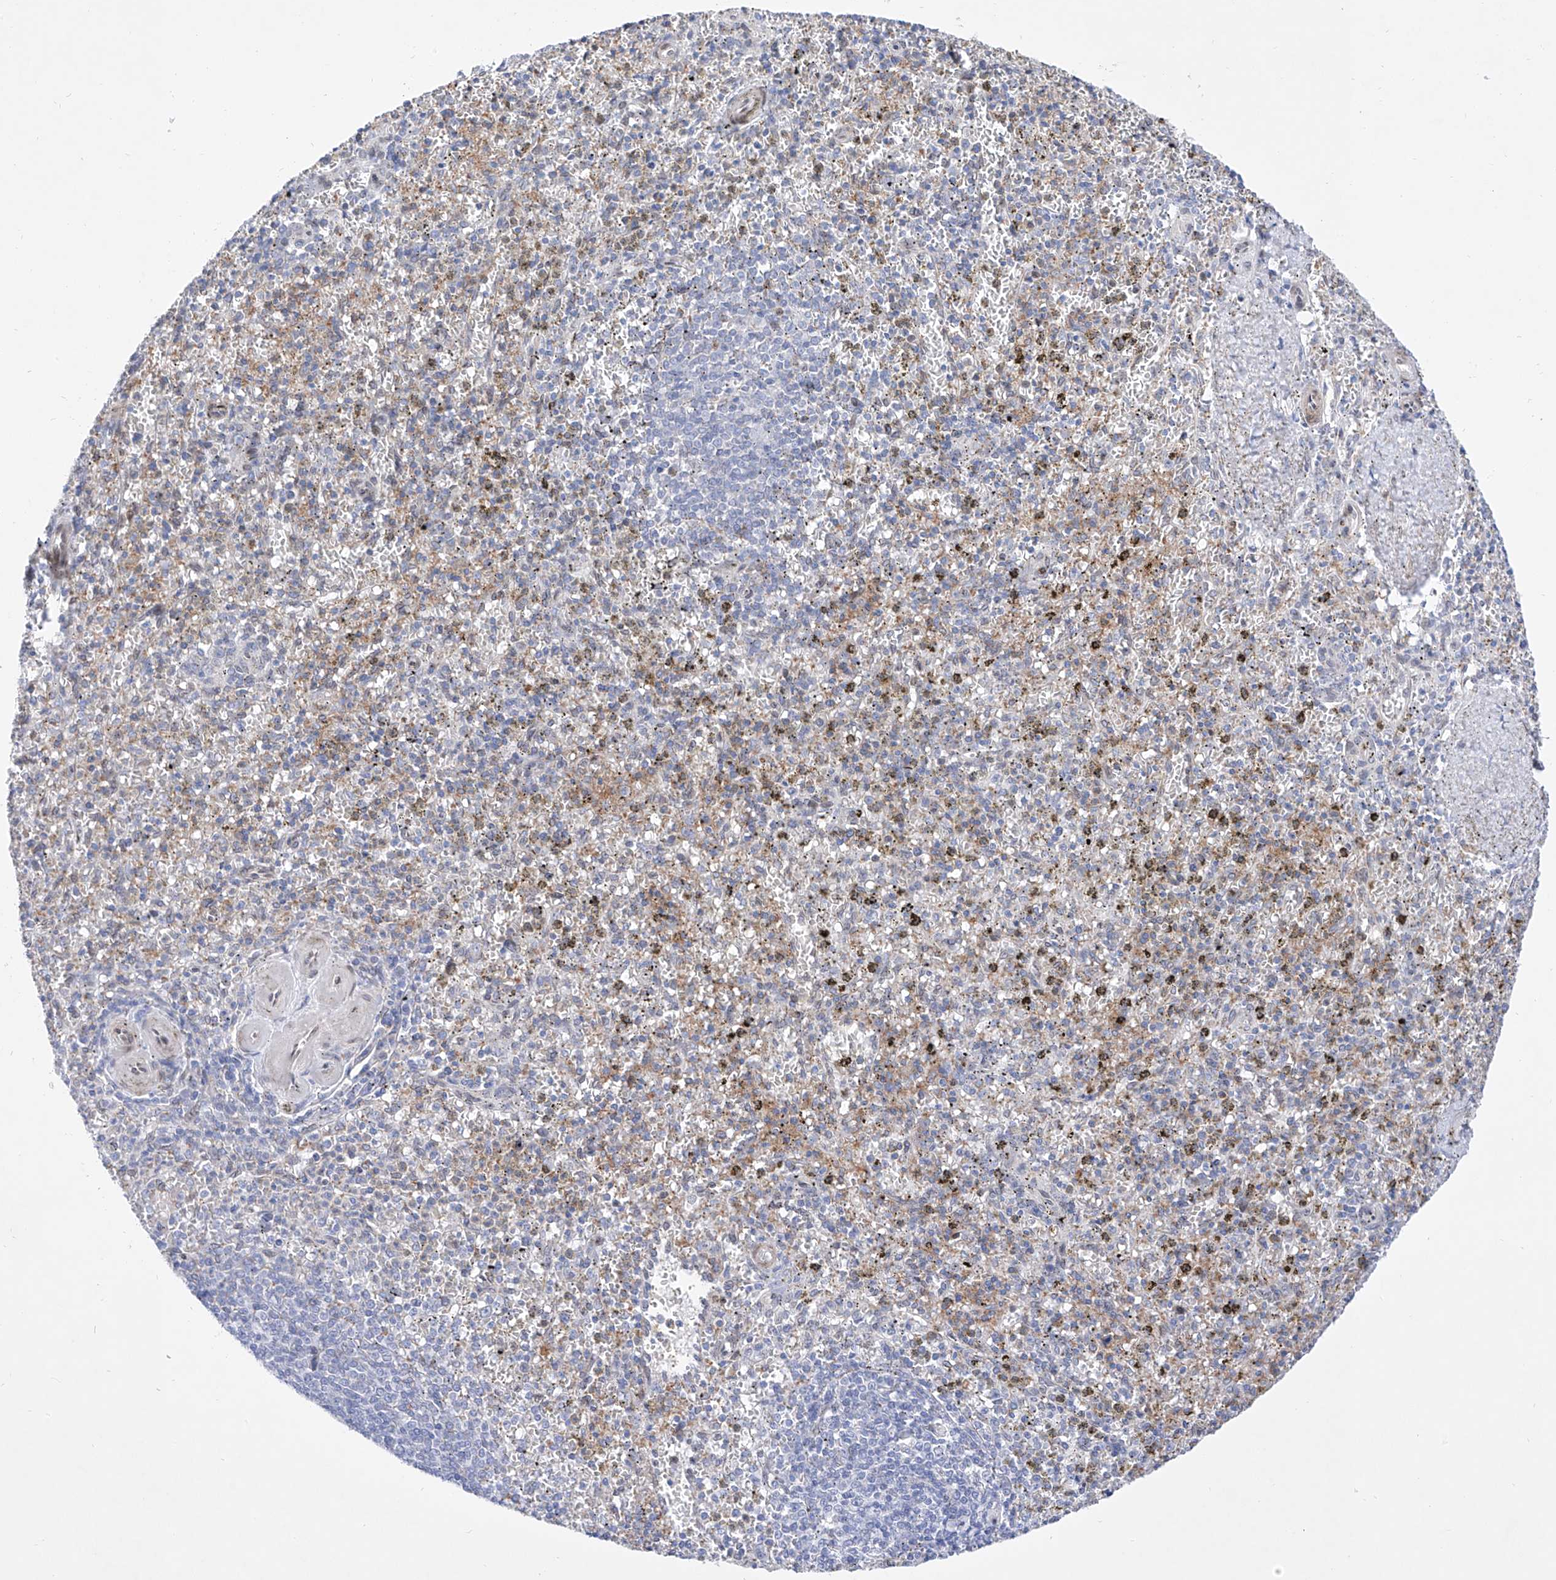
{"staining": {"intensity": "moderate", "quantity": "<25%", "location": "cytoplasmic/membranous"}, "tissue": "spleen", "cell_type": "Cells in red pulp", "image_type": "normal", "snomed": [{"axis": "morphology", "description": "Normal tissue, NOS"}, {"axis": "topography", "description": "Spleen"}], "caption": "Immunohistochemistry image of normal spleen: spleen stained using immunohistochemistry (IHC) reveals low levels of moderate protein expression localized specifically in the cytoplasmic/membranous of cells in red pulp, appearing as a cytoplasmic/membranous brown color.", "gene": "LCLAT1", "patient": {"sex": "male", "age": 72}}